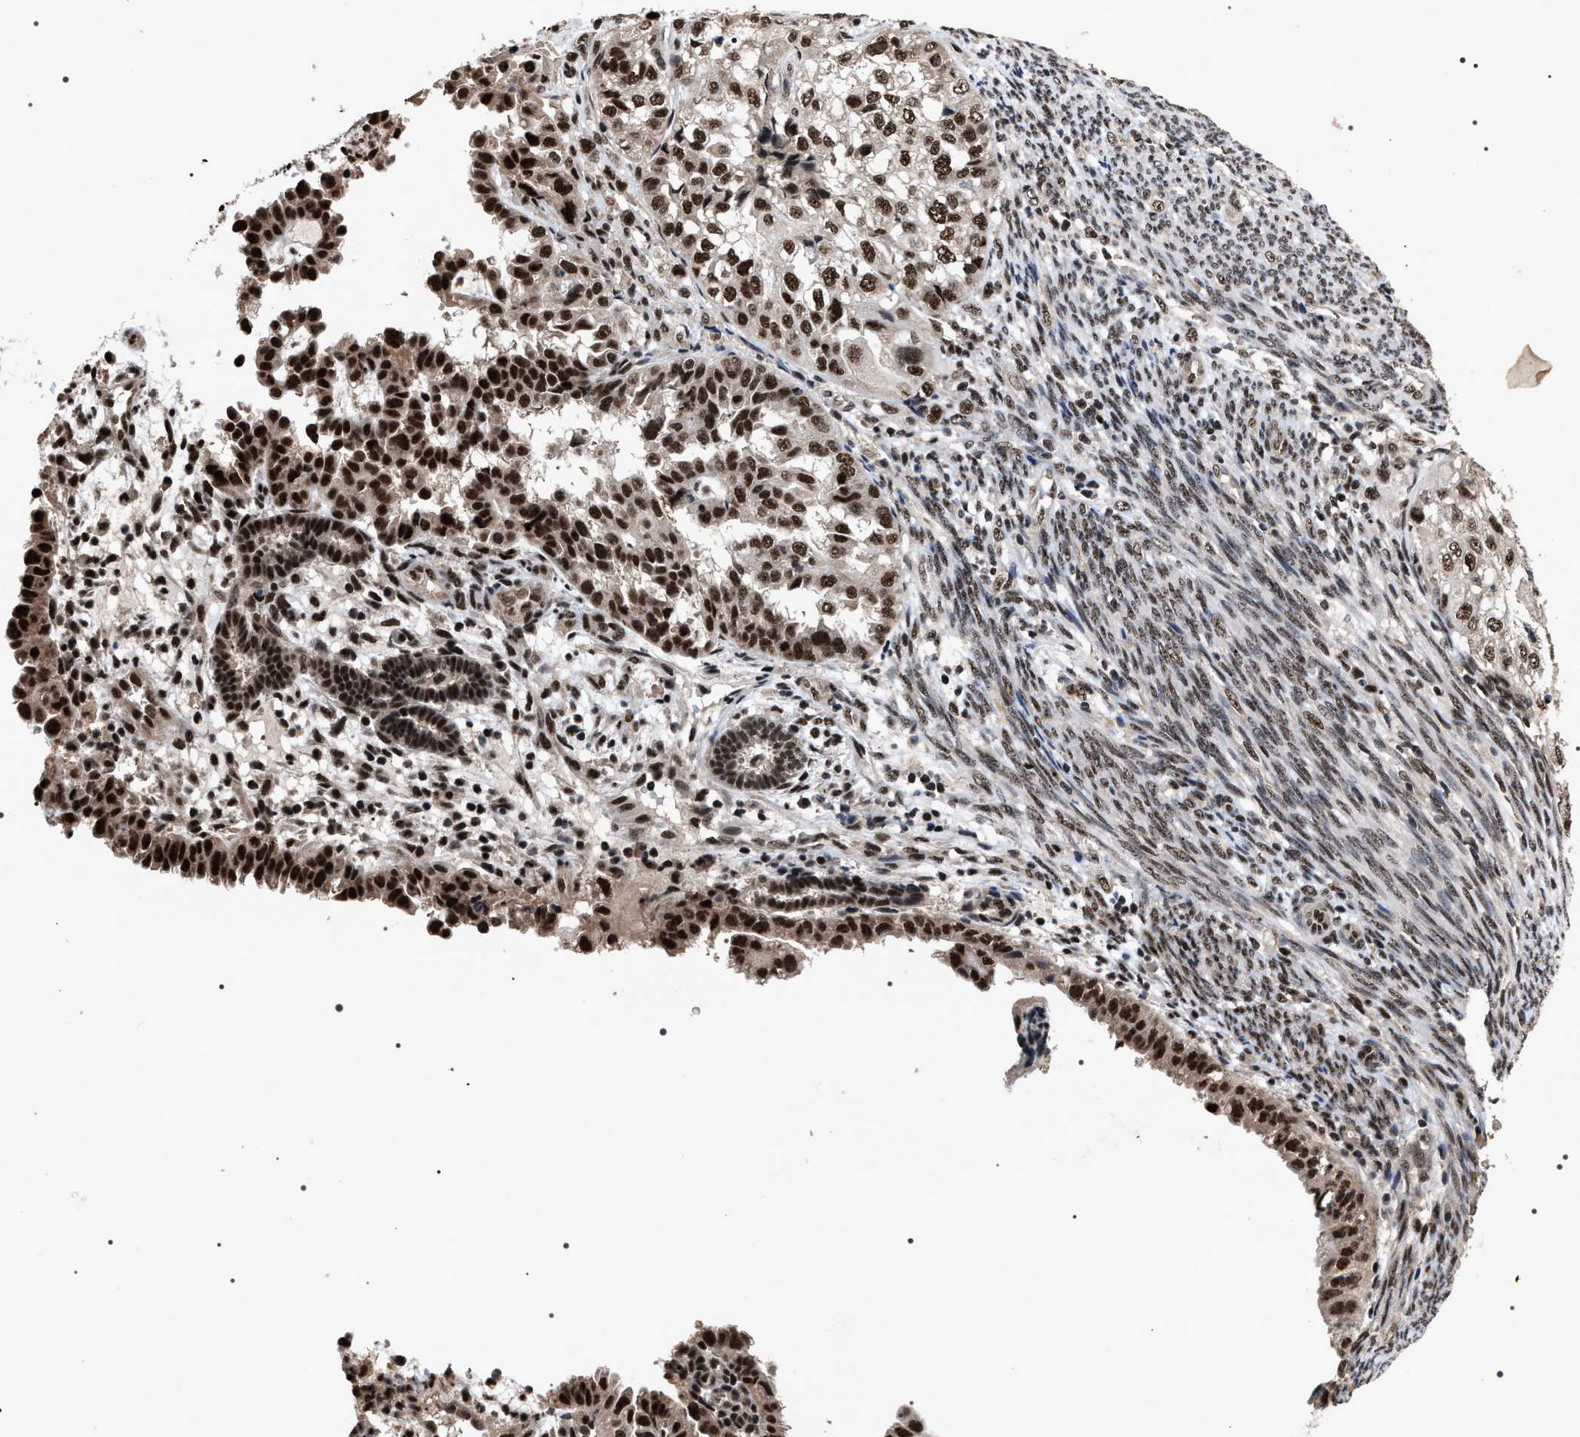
{"staining": {"intensity": "strong", "quantity": ">75%", "location": "nuclear"}, "tissue": "endometrial cancer", "cell_type": "Tumor cells", "image_type": "cancer", "snomed": [{"axis": "morphology", "description": "Adenocarcinoma, NOS"}, {"axis": "topography", "description": "Endometrium"}], "caption": "A micrograph showing strong nuclear positivity in approximately >75% of tumor cells in endometrial cancer (adenocarcinoma), as visualized by brown immunohistochemical staining.", "gene": "RRP1B", "patient": {"sex": "female", "age": 85}}